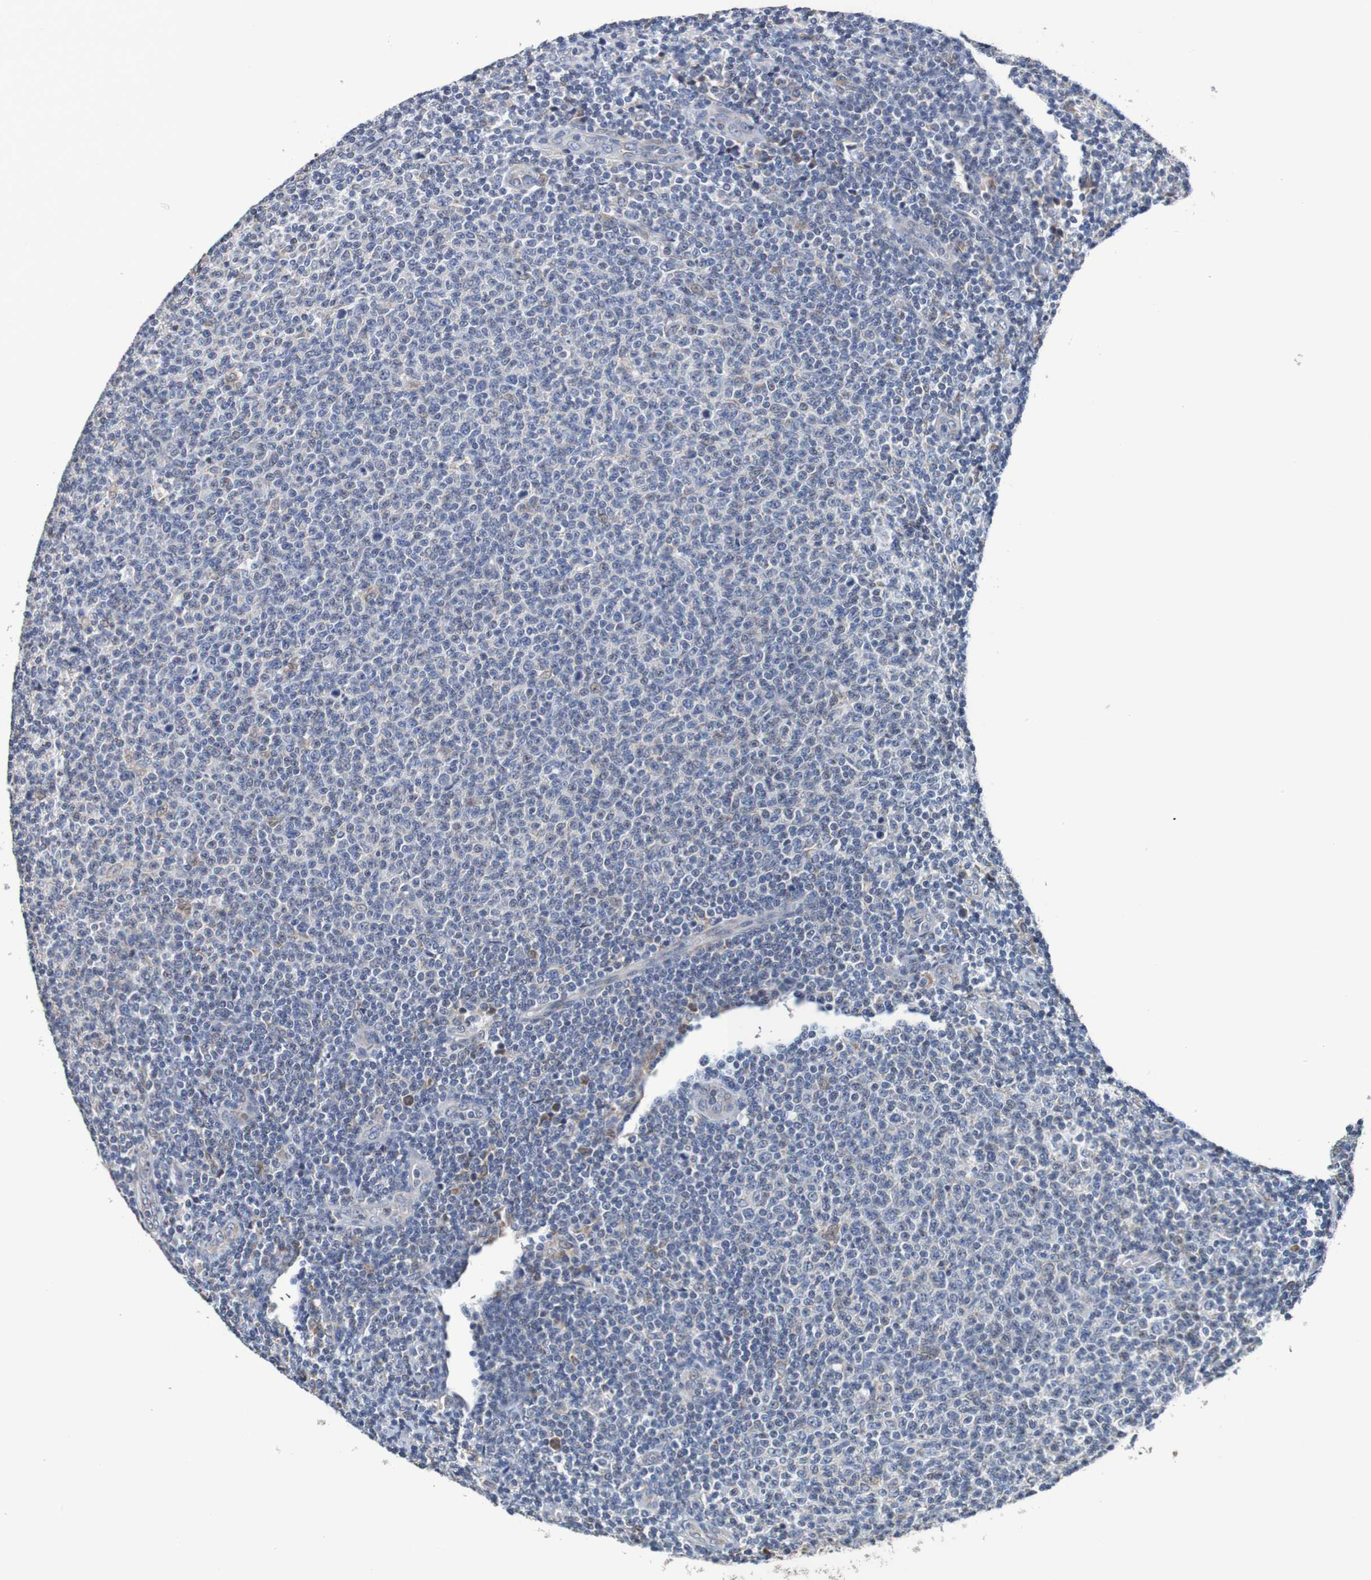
{"staining": {"intensity": "weak", "quantity": "<25%", "location": "cytoplasmic/membranous"}, "tissue": "lymphoma", "cell_type": "Tumor cells", "image_type": "cancer", "snomed": [{"axis": "morphology", "description": "Malignant lymphoma, non-Hodgkin's type, Low grade"}, {"axis": "topography", "description": "Lymph node"}], "caption": "Histopathology image shows no protein positivity in tumor cells of malignant lymphoma, non-Hodgkin's type (low-grade) tissue.", "gene": "FIBP", "patient": {"sex": "male", "age": 66}}